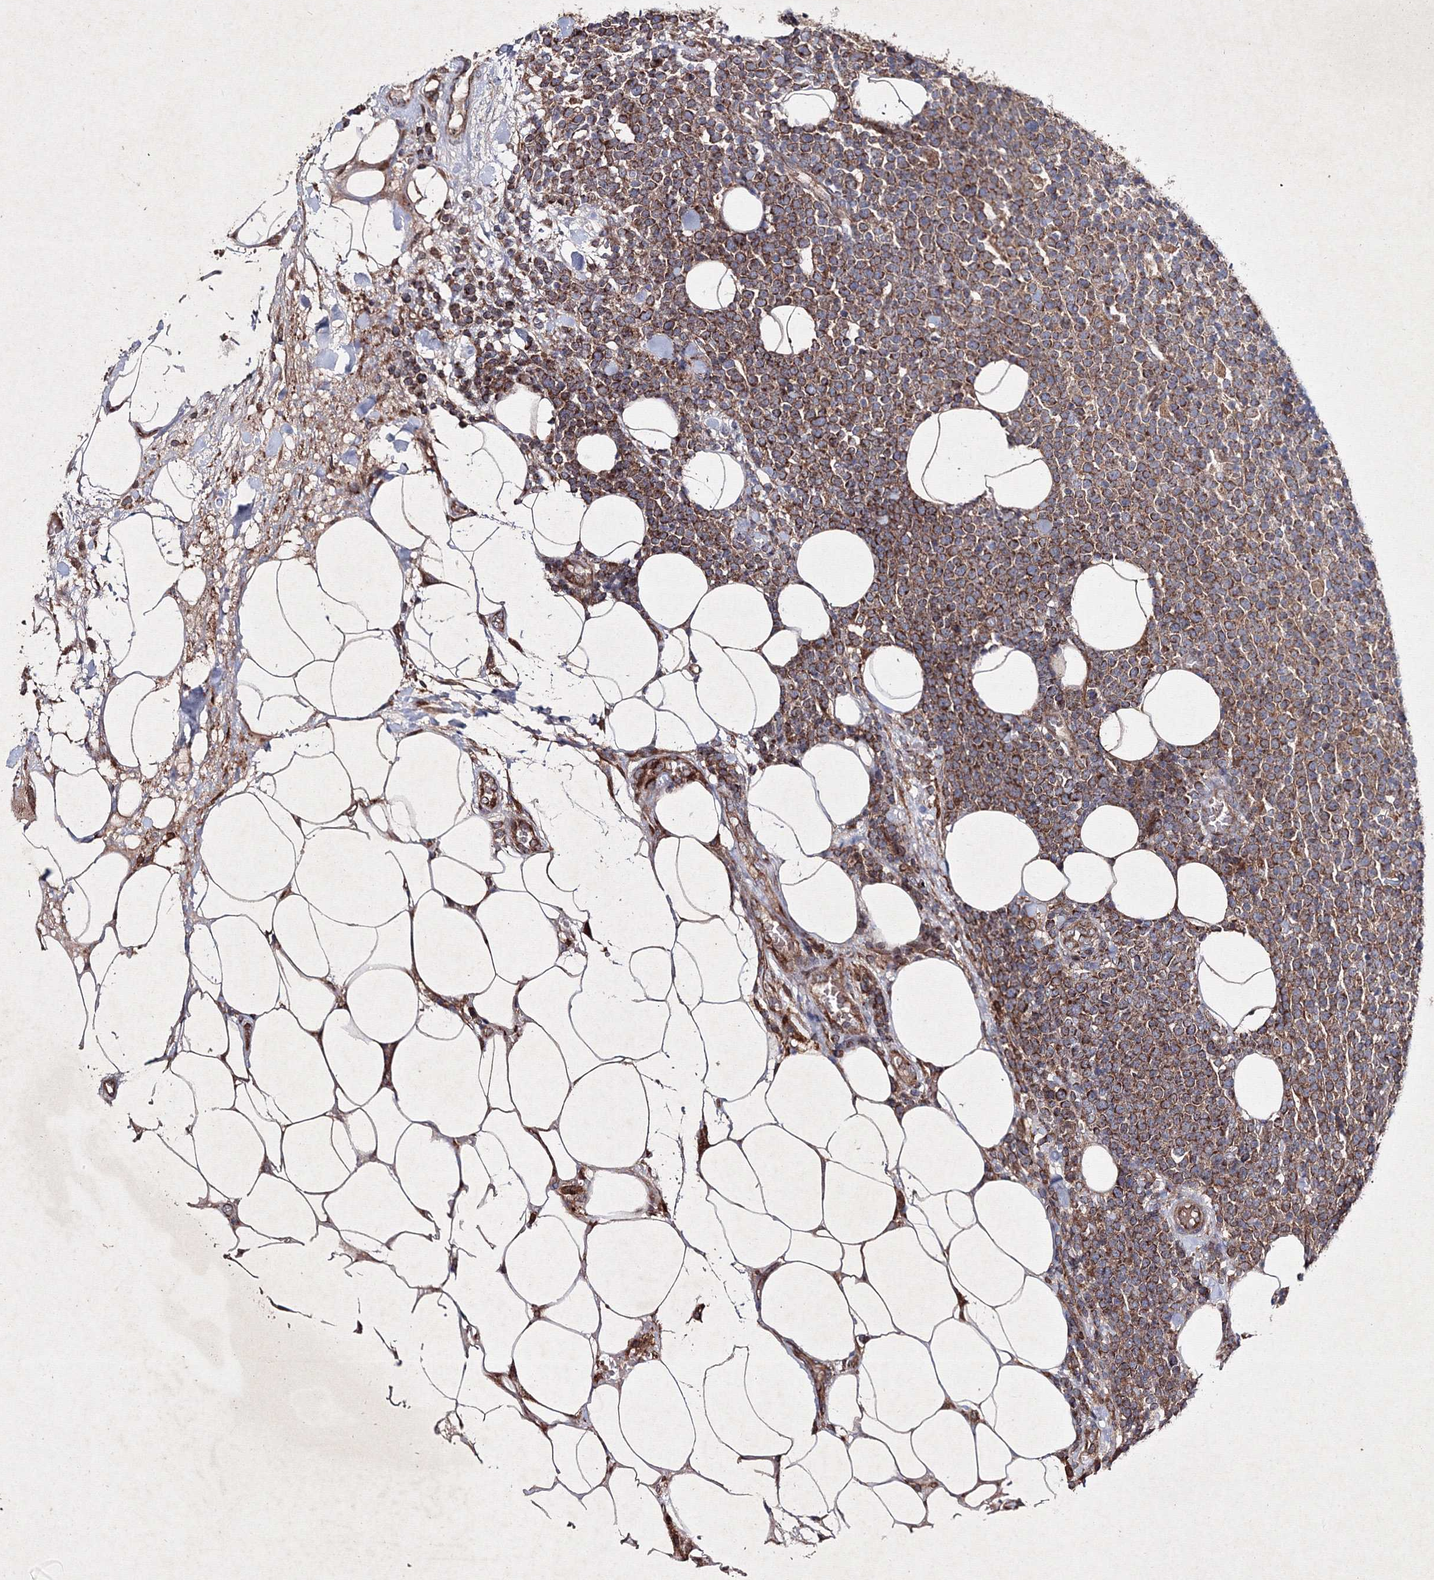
{"staining": {"intensity": "strong", "quantity": ">75%", "location": "cytoplasmic/membranous"}, "tissue": "lymphoma", "cell_type": "Tumor cells", "image_type": "cancer", "snomed": [{"axis": "morphology", "description": "Malignant lymphoma, non-Hodgkin's type, High grade"}, {"axis": "topography", "description": "Lymph node"}], "caption": "Brown immunohistochemical staining in human high-grade malignant lymphoma, non-Hodgkin's type shows strong cytoplasmic/membranous staining in approximately >75% of tumor cells. The protein of interest is stained brown, and the nuclei are stained in blue (DAB (3,3'-diaminobenzidine) IHC with brightfield microscopy, high magnification).", "gene": "GFM1", "patient": {"sex": "male", "age": 61}}